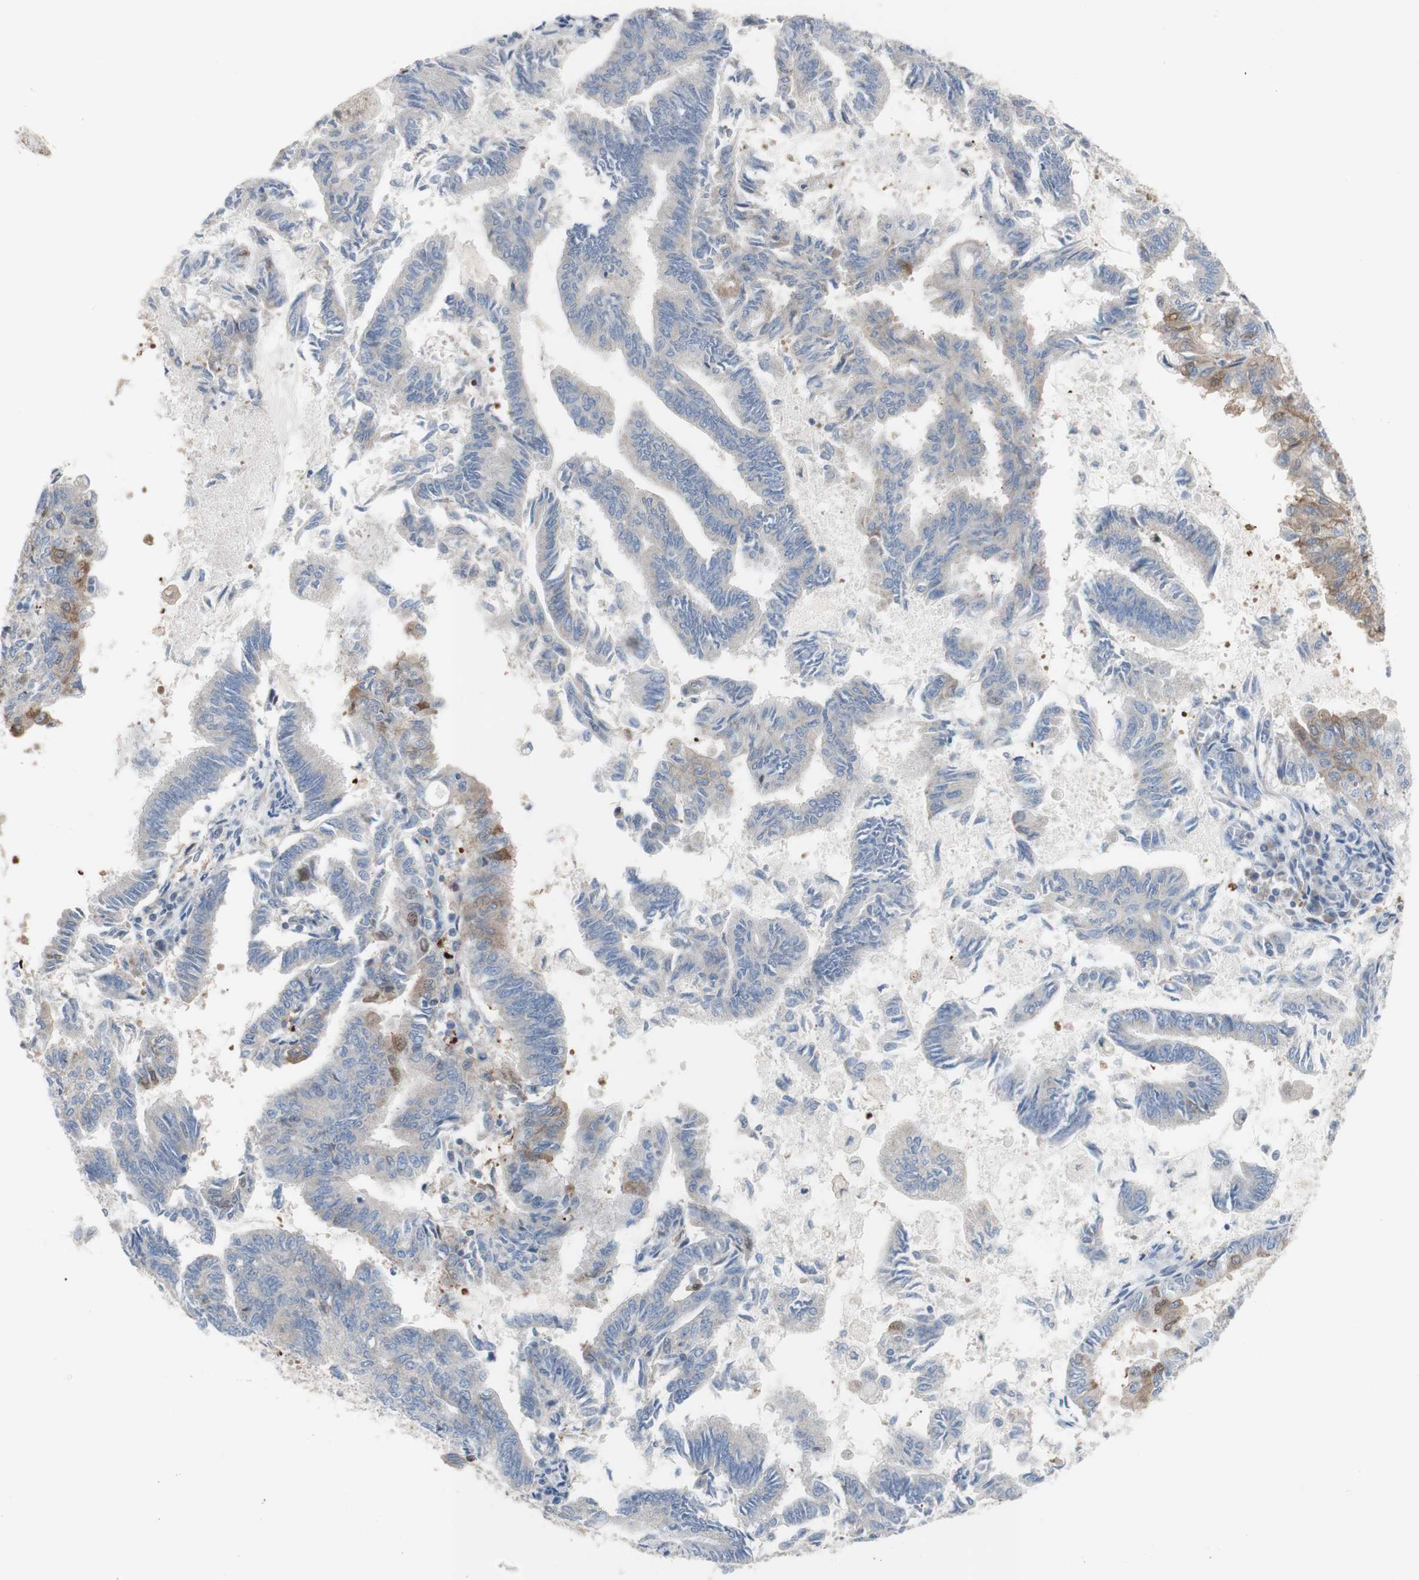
{"staining": {"intensity": "weak", "quantity": "<25%", "location": "cytoplasmic/membranous"}, "tissue": "endometrial cancer", "cell_type": "Tumor cells", "image_type": "cancer", "snomed": [{"axis": "morphology", "description": "Adenocarcinoma, NOS"}, {"axis": "topography", "description": "Endometrium"}], "caption": "High power microscopy micrograph of an immunohistochemistry (IHC) histopathology image of endometrial cancer, revealing no significant staining in tumor cells.", "gene": "C3orf52", "patient": {"sex": "female", "age": 86}}